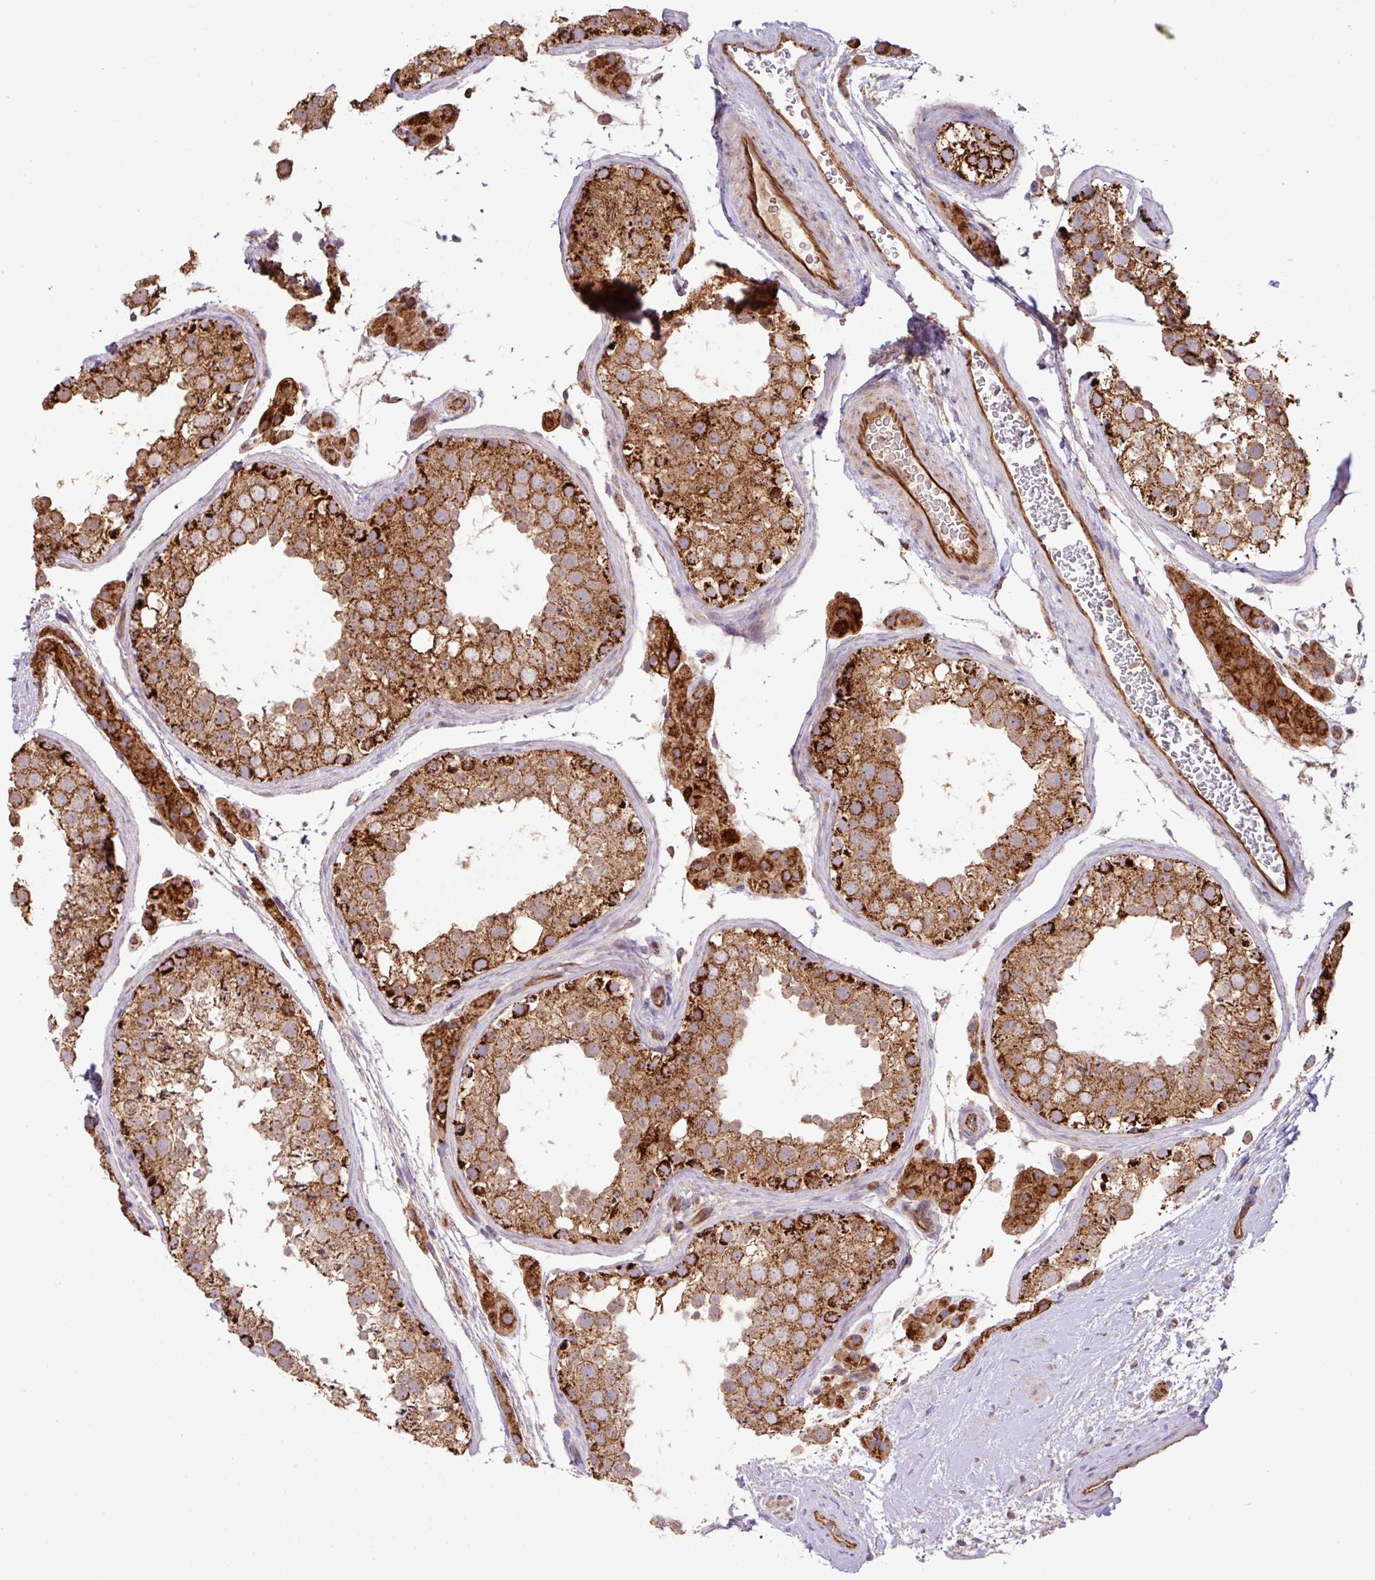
{"staining": {"intensity": "strong", "quantity": ">75%", "location": "cytoplasmic/membranous"}, "tissue": "testis", "cell_type": "Cells in seminiferous ducts", "image_type": "normal", "snomed": [{"axis": "morphology", "description": "Normal tissue, NOS"}, {"axis": "topography", "description": "Testis"}], "caption": "The micrograph exhibits staining of normal testis, revealing strong cytoplasmic/membranous protein staining (brown color) within cells in seminiferous ducts.", "gene": "LRRC53", "patient": {"sex": "male", "age": 41}}